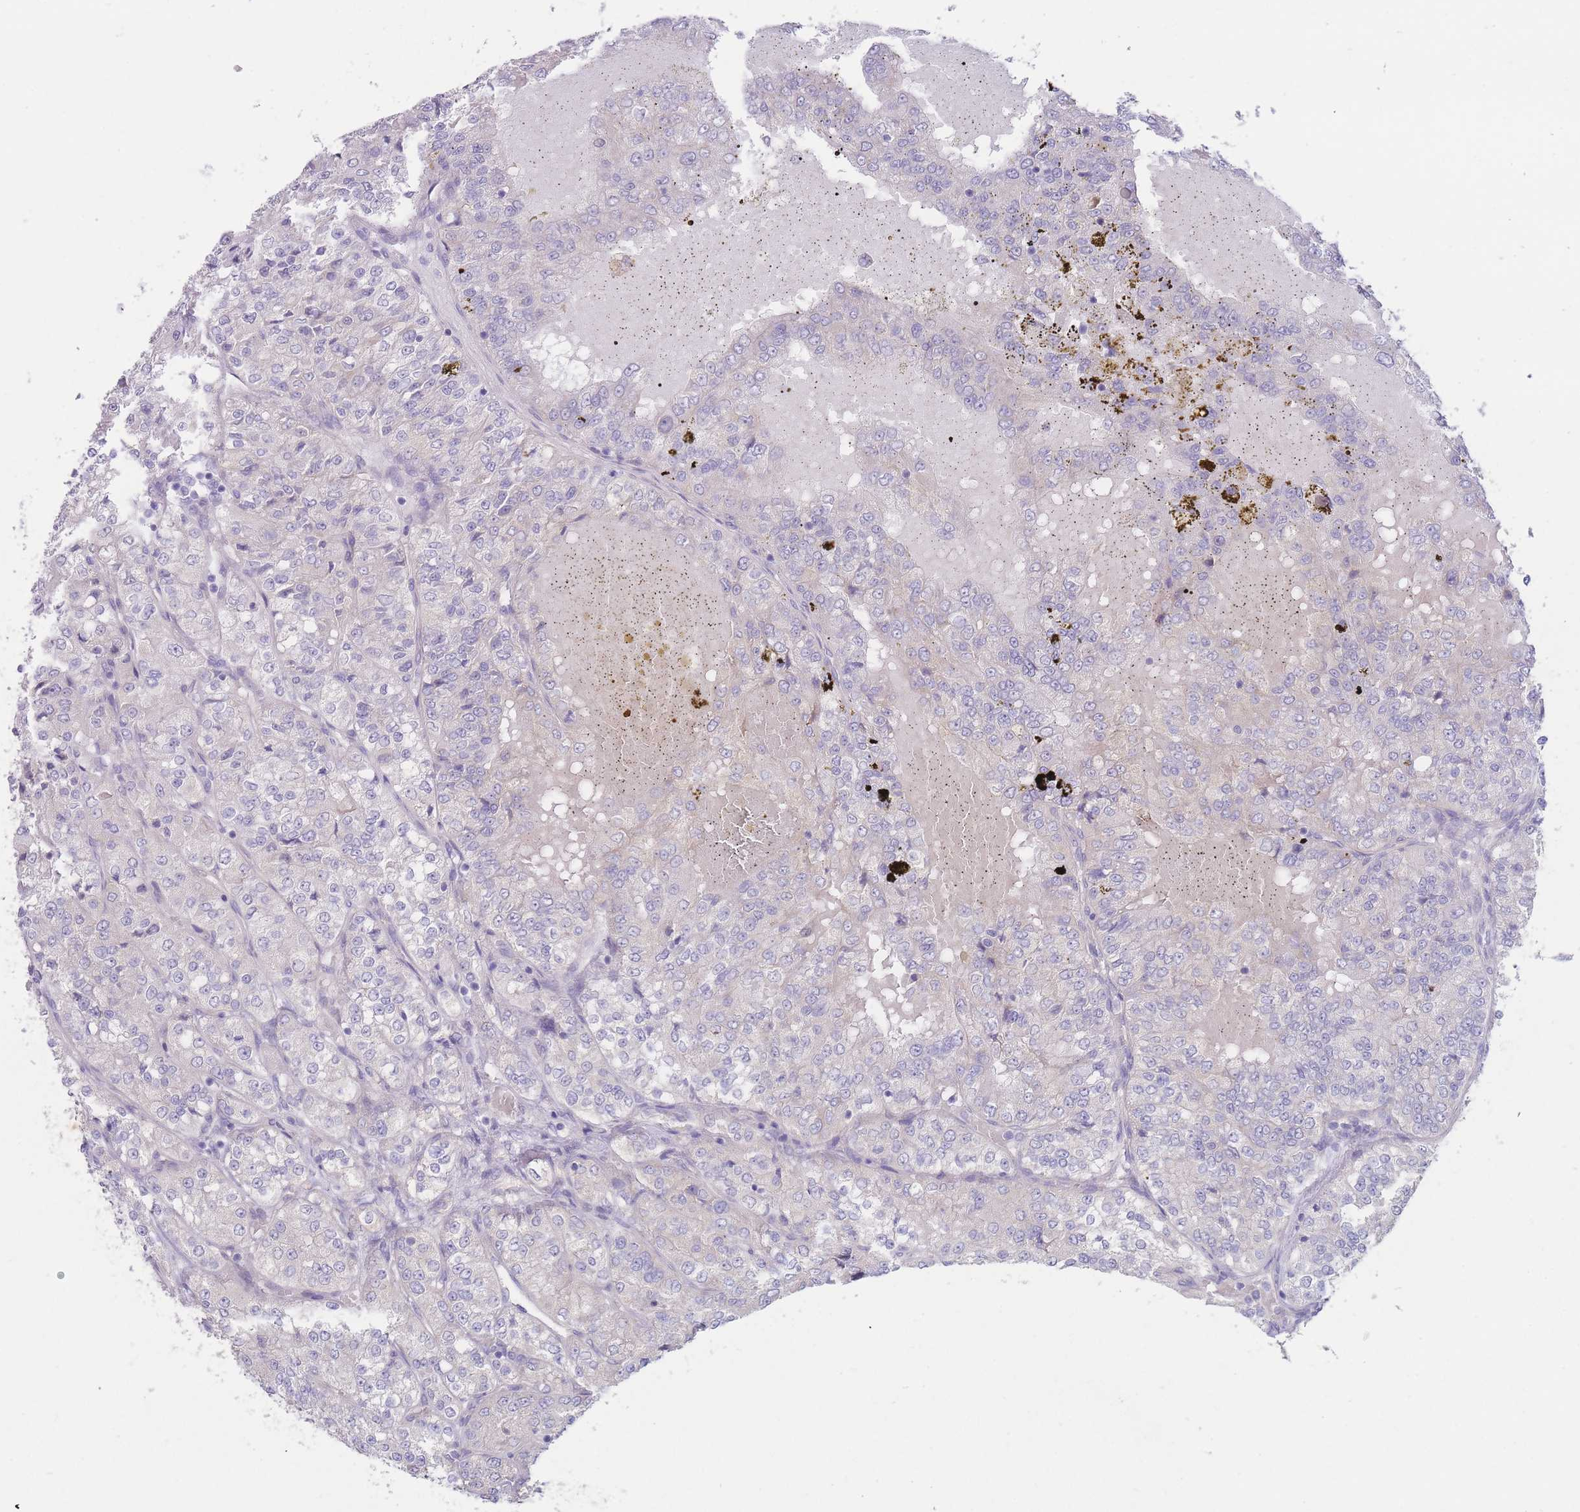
{"staining": {"intensity": "negative", "quantity": "none", "location": "none"}, "tissue": "renal cancer", "cell_type": "Tumor cells", "image_type": "cancer", "snomed": [{"axis": "morphology", "description": "Adenocarcinoma, NOS"}, {"axis": "topography", "description": "Kidney"}], "caption": "Photomicrograph shows no significant protein expression in tumor cells of renal cancer. The staining was performed using DAB (3,3'-diaminobenzidine) to visualize the protein expression in brown, while the nuclei were stained in blue with hematoxylin (Magnification: 20x).", "gene": "ZNF281", "patient": {"sex": "female", "age": 63}}